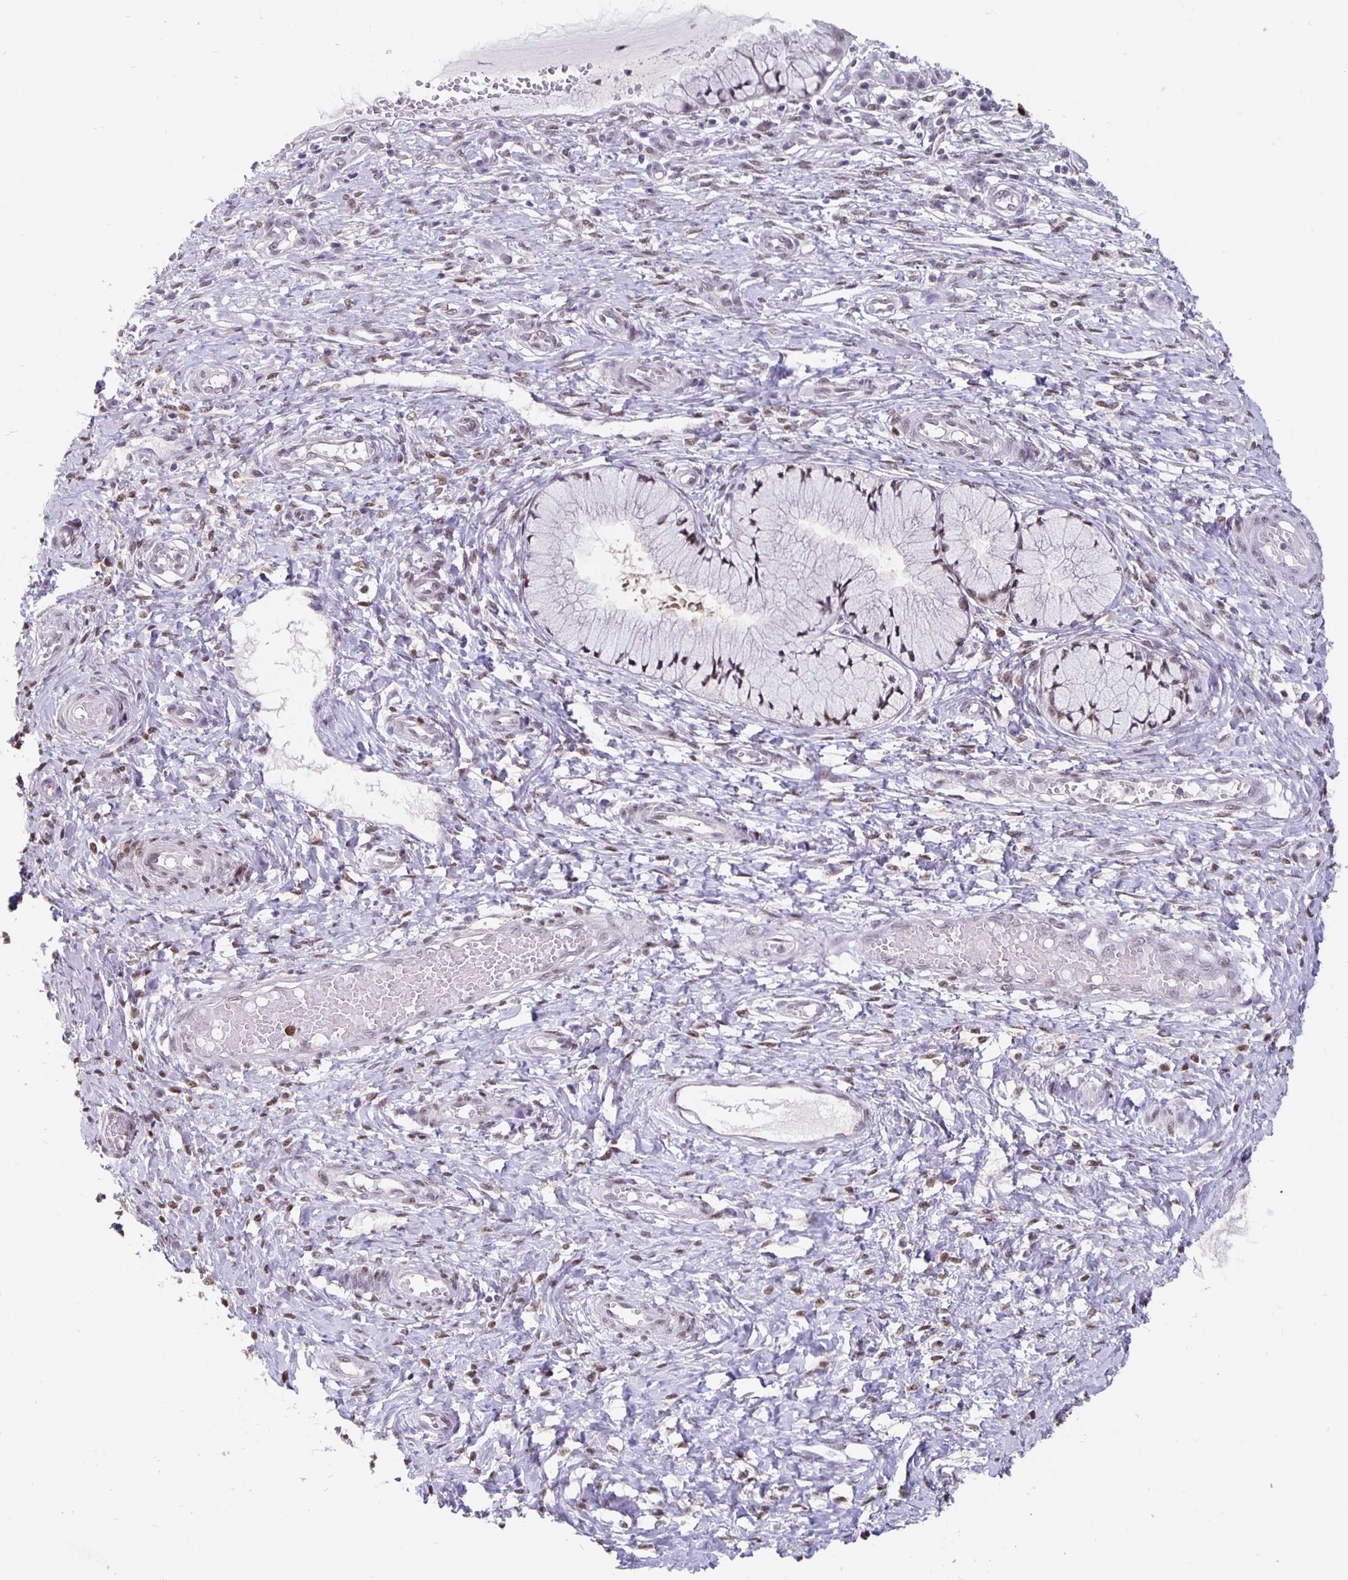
{"staining": {"intensity": "moderate", "quantity": ">75%", "location": "nuclear"}, "tissue": "cervix", "cell_type": "Glandular cells", "image_type": "normal", "snomed": [{"axis": "morphology", "description": "Normal tissue, NOS"}, {"axis": "topography", "description": "Cervix"}], "caption": "This is a micrograph of immunohistochemistry (IHC) staining of benign cervix, which shows moderate positivity in the nuclear of glandular cells.", "gene": "ZNF691", "patient": {"sex": "female", "age": 37}}